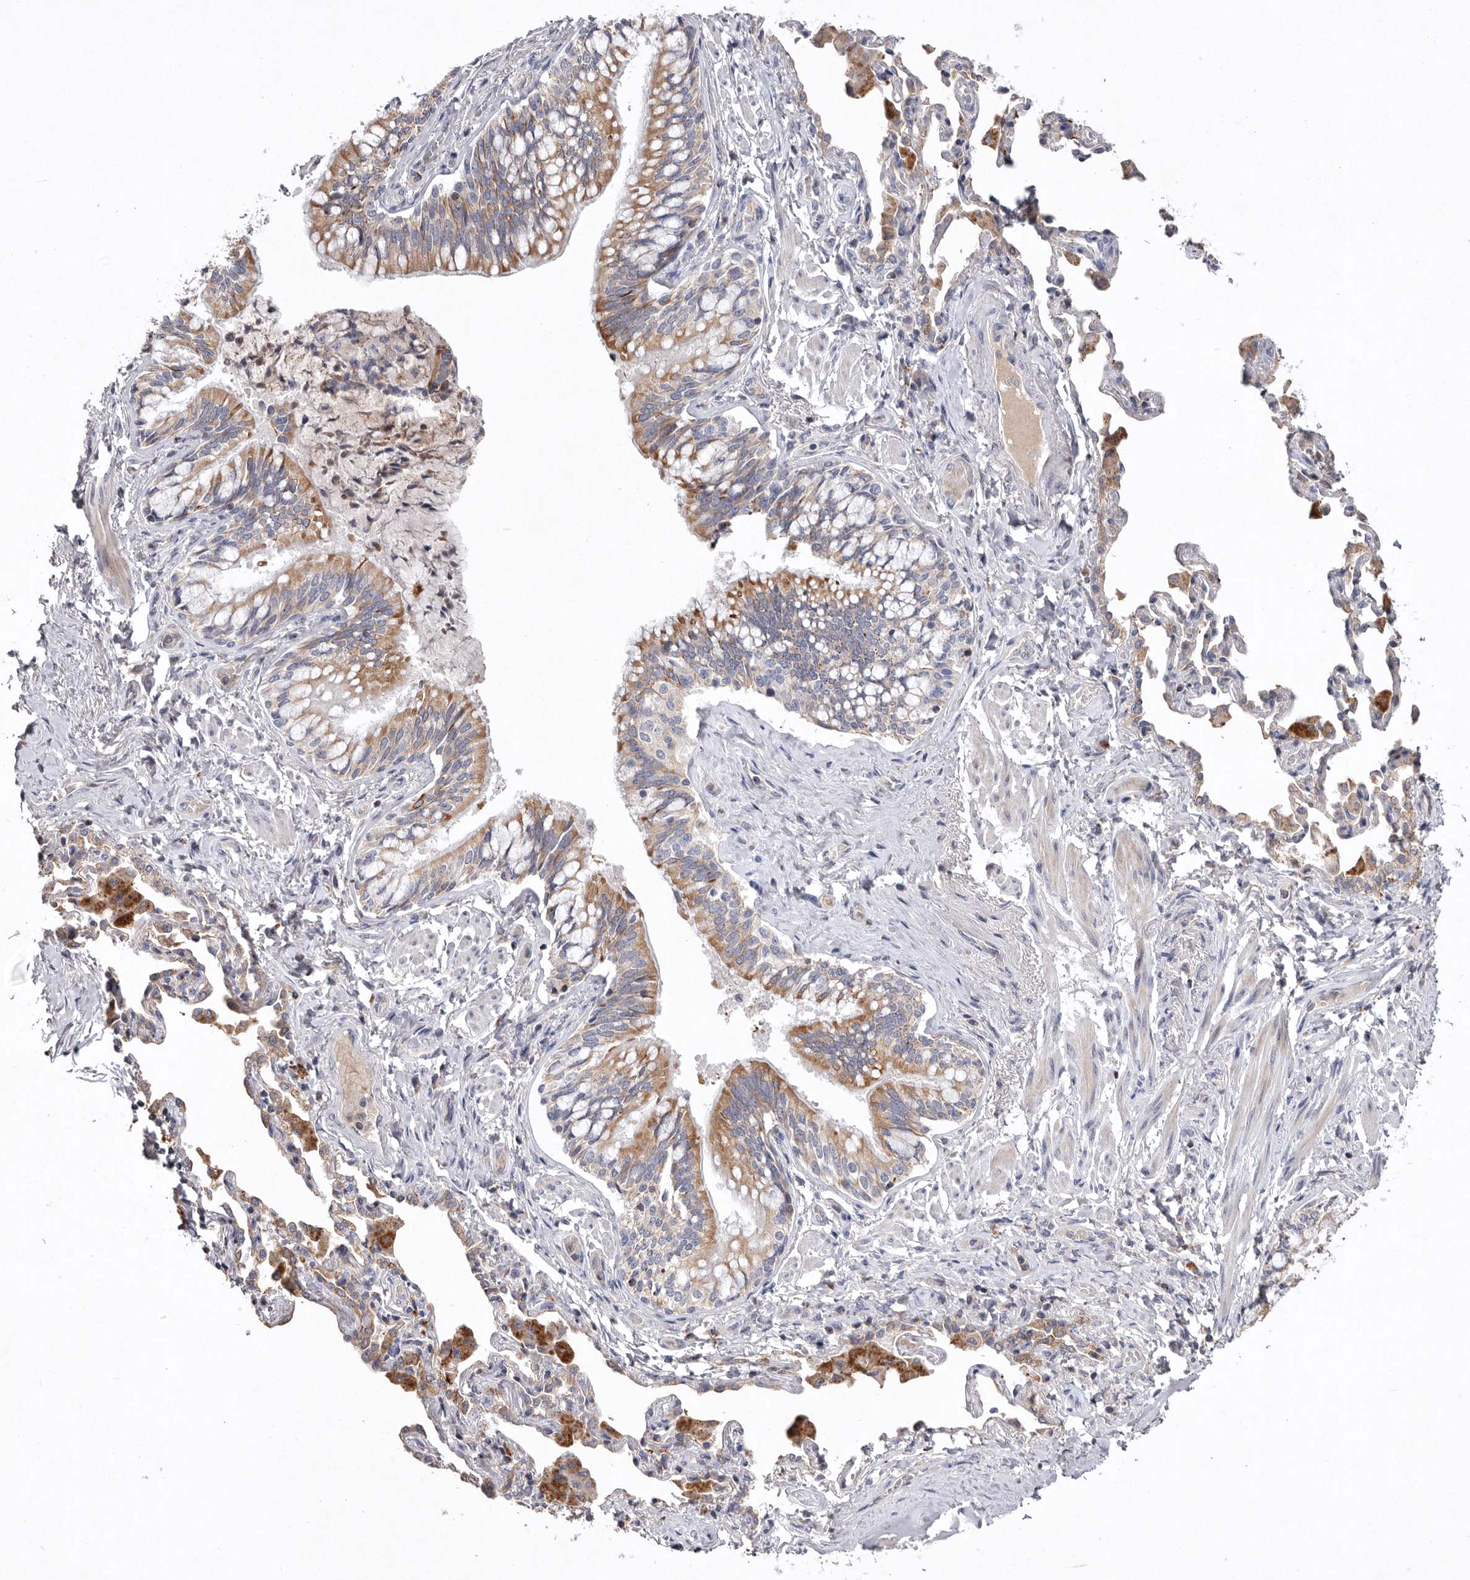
{"staining": {"intensity": "moderate", "quantity": ">75%", "location": "cytoplasmic/membranous"}, "tissue": "bronchus", "cell_type": "Respiratory epithelial cells", "image_type": "normal", "snomed": [{"axis": "morphology", "description": "Normal tissue, NOS"}, {"axis": "morphology", "description": "Inflammation, NOS"}, {"axis": "topography", "description": "Bronchus"}, {"axis": "topography", "description": "Lung"}], "caption": "This histopathology image shows benign bronchus stained with IHC to label a protein in brown. The cytoplasmic/membranous of respiratory epithelial cells show moderate positivity for the protein. Nuclei are counter-stained blue.", "gene": "TNFSF14", "patient": {"sex": "female", "age": 46}}